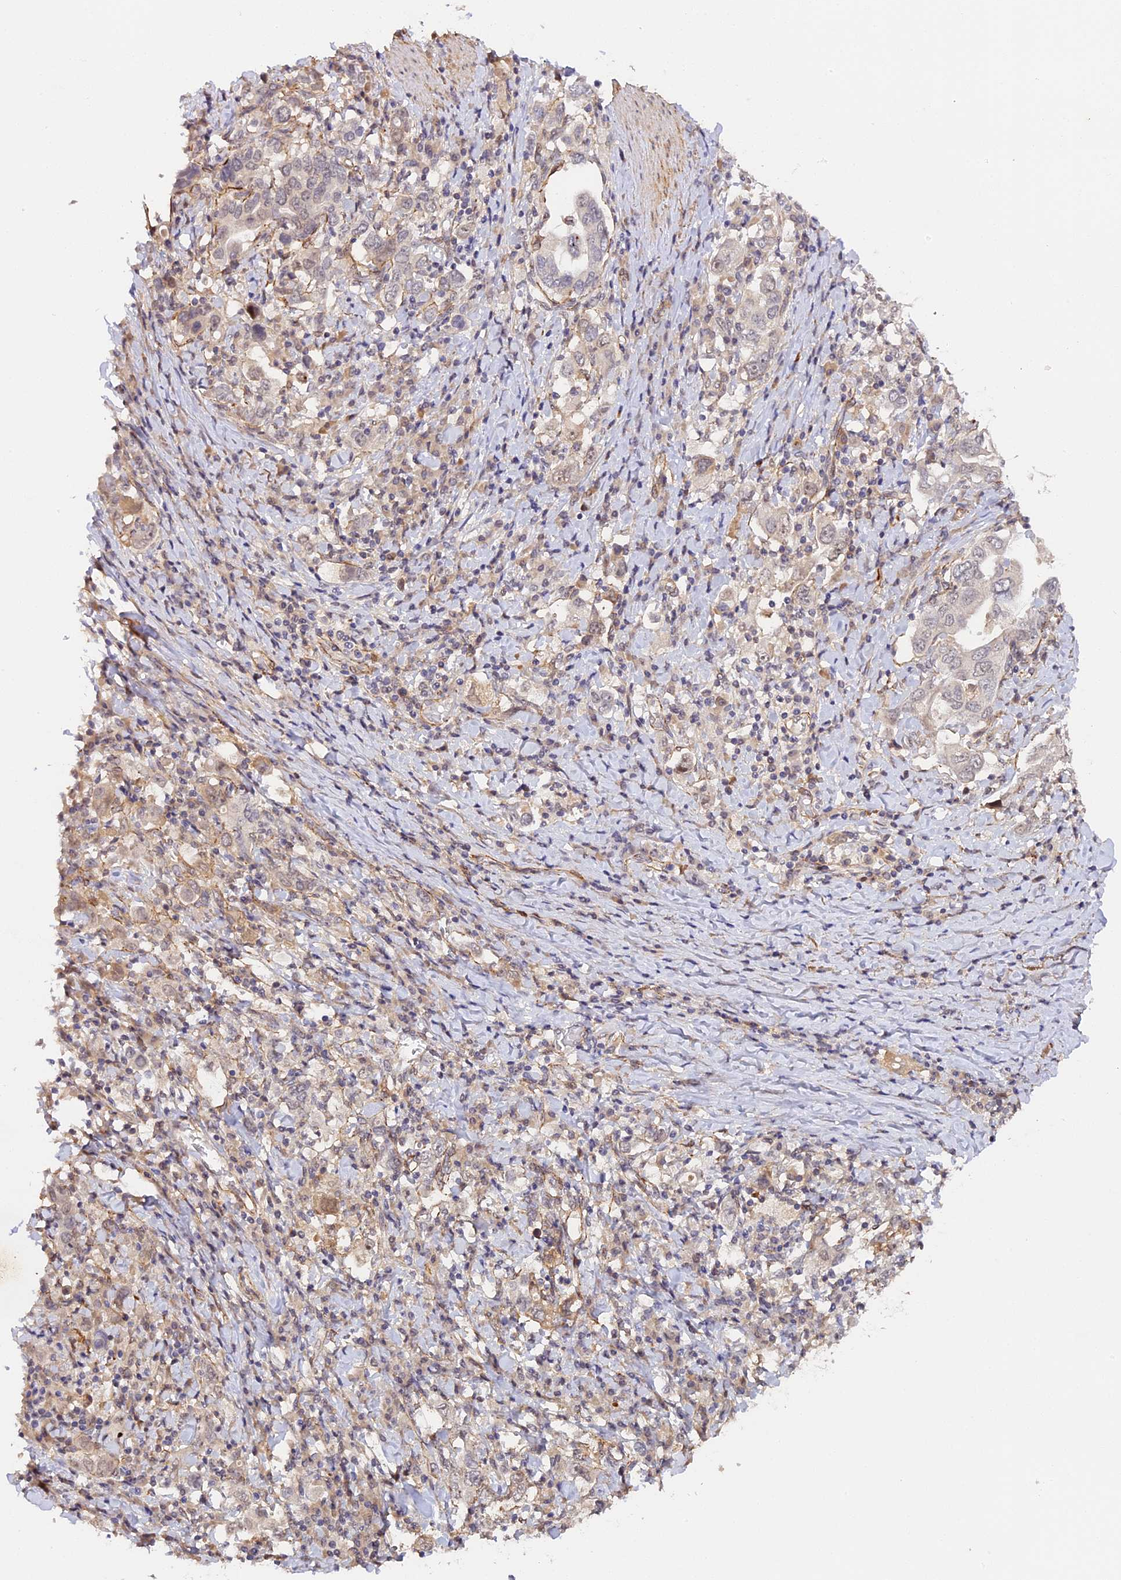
{"staining": {"intensity": "negative", "quantity": "none", "location": "none"}, "tissue": "stomach cancer", "cell_type": "Tumor cells", "image_type": "cancer", "snomed": [{"axis": "morphology", "description": "Adenocarcinoma, NOS"}, {"axis": "topography", "description": "Stomach, upper"}, {"axis": "topography", "description": "Stomach"}], "caption": "High magnification brightfield microscopy of stomach cancer stained with DAB (3,3'-diaminobenzidine) (brown) and counterstained with hematoxylin (blue): tumor cells show no significant staining. Nuclei are stained in blue.", "gene": "IMPACT", "patient": {"sex": "male", "age": 62}}